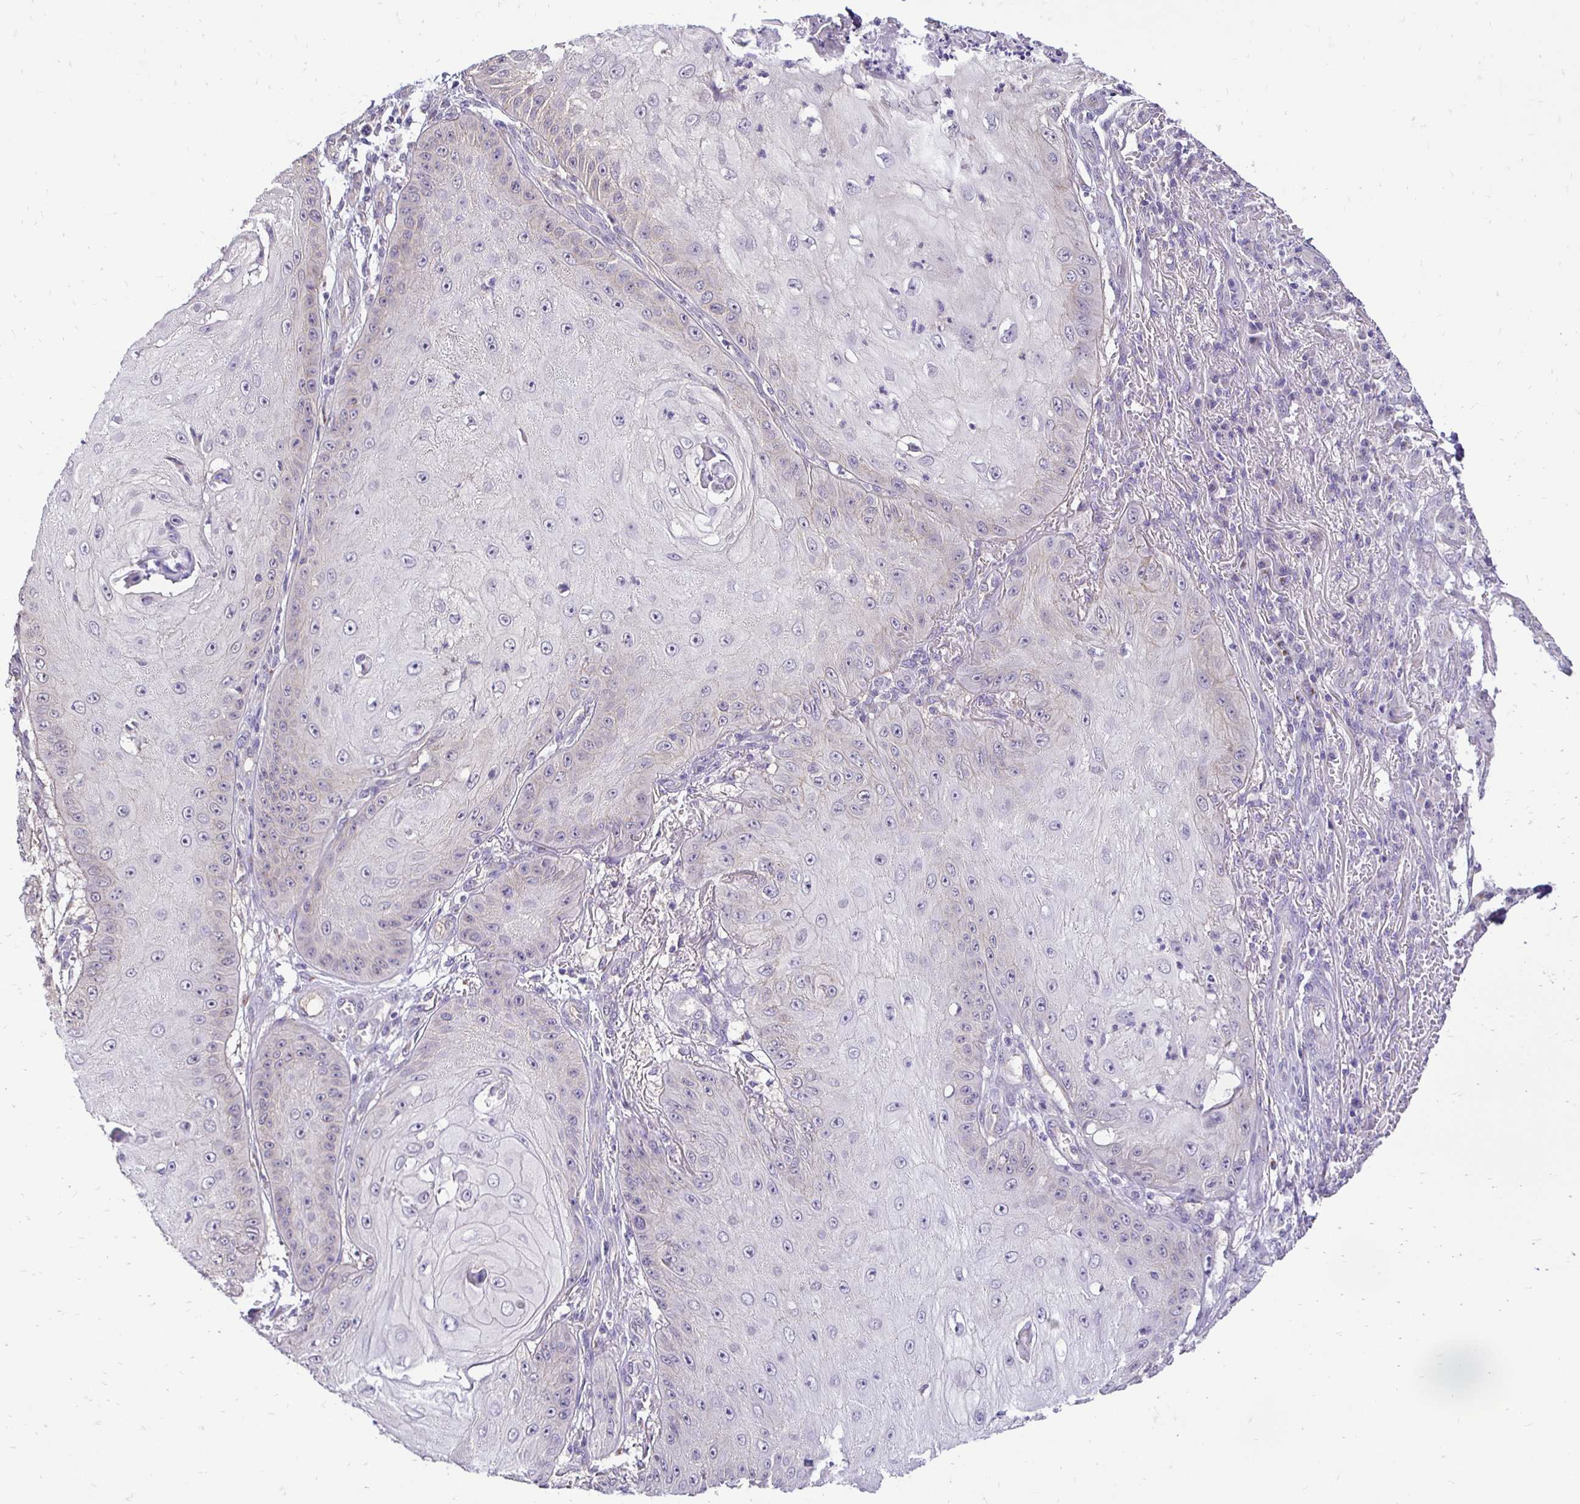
{"staining": {"intensity": "negative", "quantity": "none", "location": "none"}, "tissue": "skin cancer", "cell_type": "Tumor cells", "image_type": "cancer", "snomed": [{"axis": "morphology", "description": "Squamous cell carcinoma, NOS"}, {"axis": "topography", "description": "Skin"}], "caption": "A histopathology image of human skin cancer is negative for staining in tumor cells.", "gene": "SLC9A1", "patient": {"sex": "male", "age": 70}}